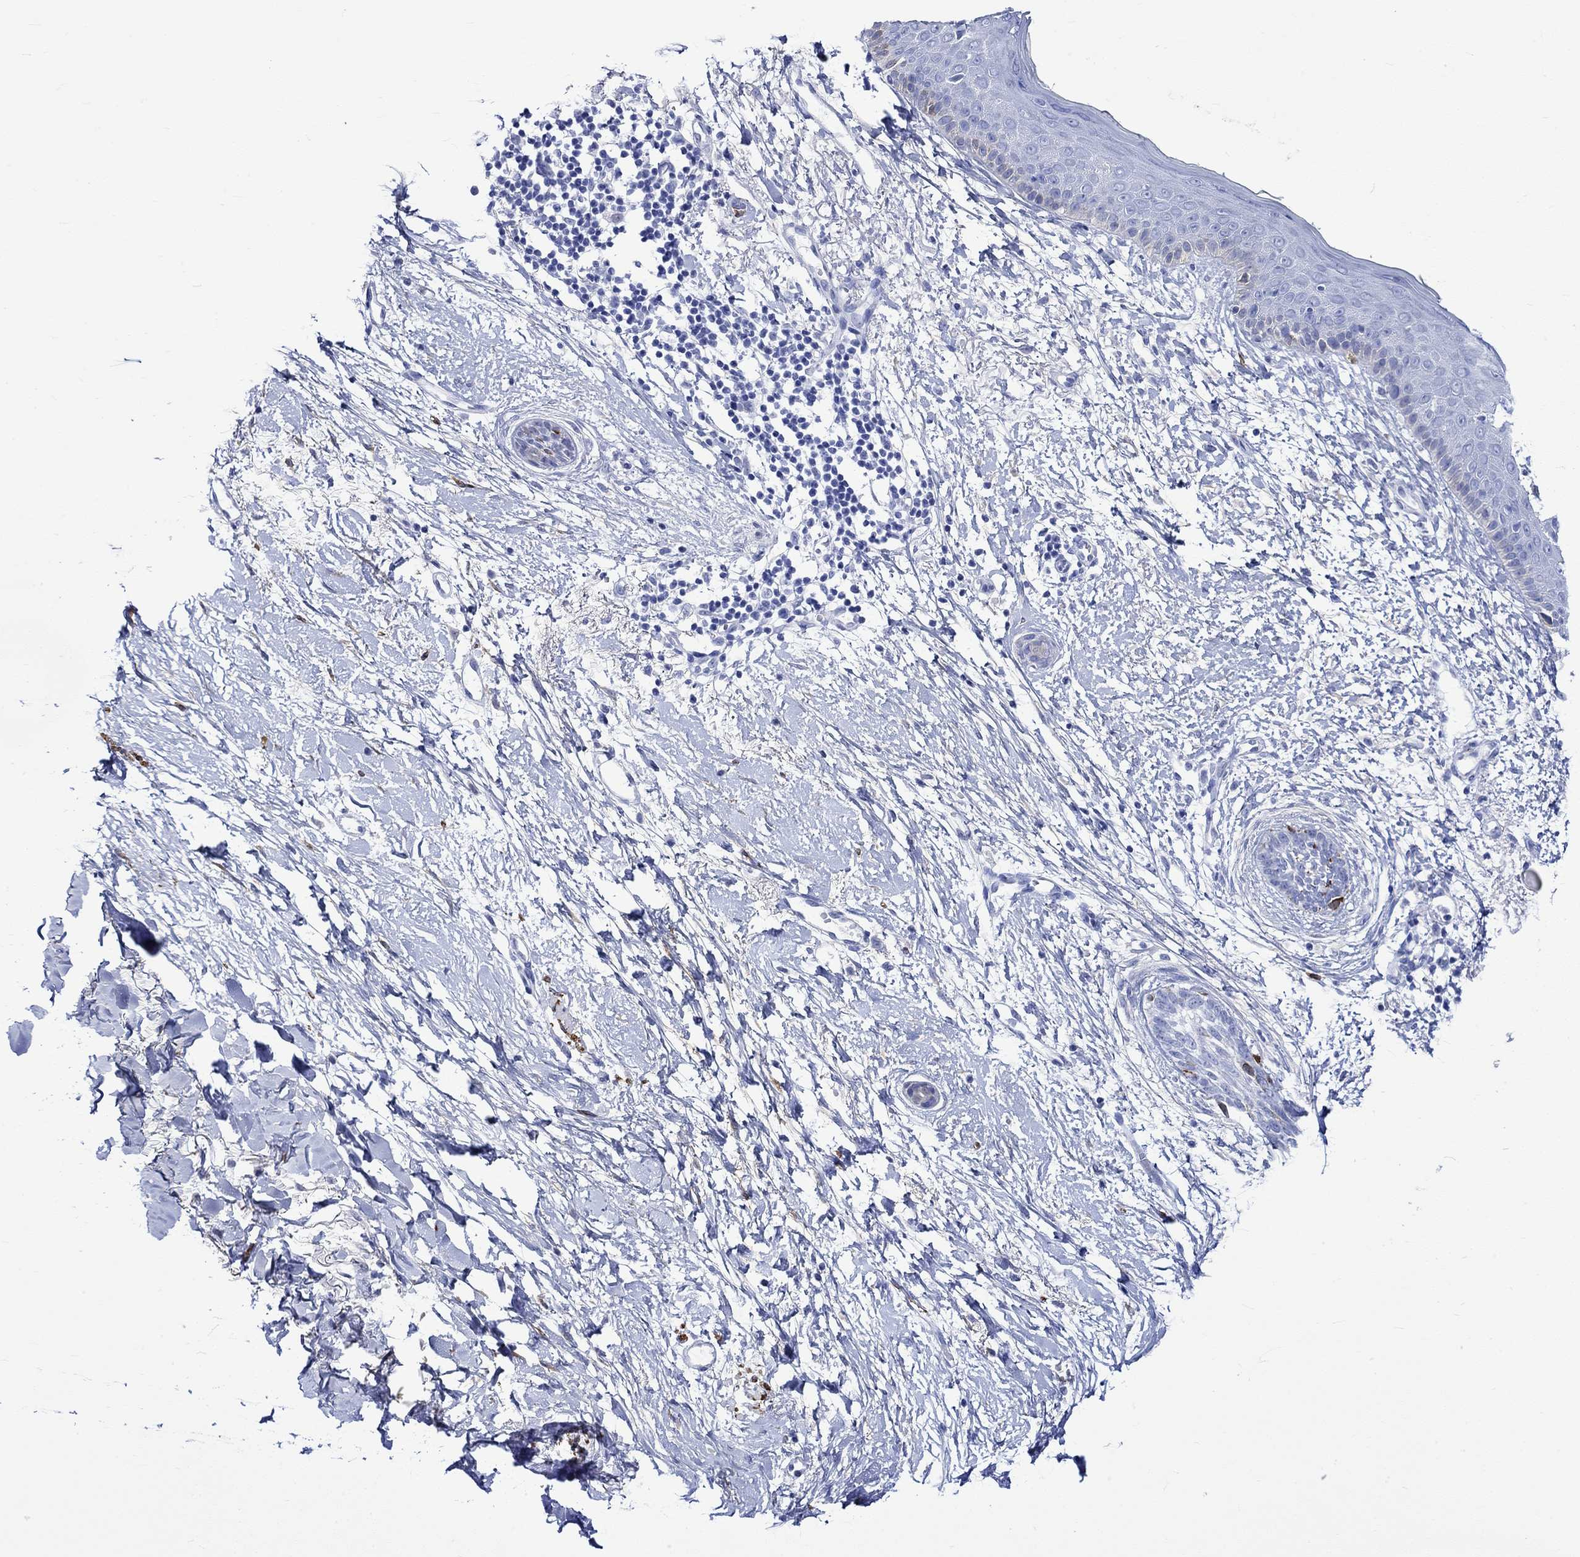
{"staining": {"intensity": "negative", "quantity": "none", "location": "none"}, "tissue": "skin cancer", "cell_type": "Tumor cells", "image_type": "cancer", "snomed": [{"axis": "morphology", "description": "Normal tissue, NOS"}, {"axis": "morphology", "description": "Basal cell carcinoma"}, {"axis": "topography", "description": "Skin"}], "caption": "Tumor cells are negative for protein expression in human skin cancer (basal cell carcinoma). The staining is performed using DAB (3,3'-diaminobenzidine) brown chromogen with nuclei counter-stained in using hematoxylin.", "gene": "CRYAB", "patient": {"sex": "male", "age": 84}}